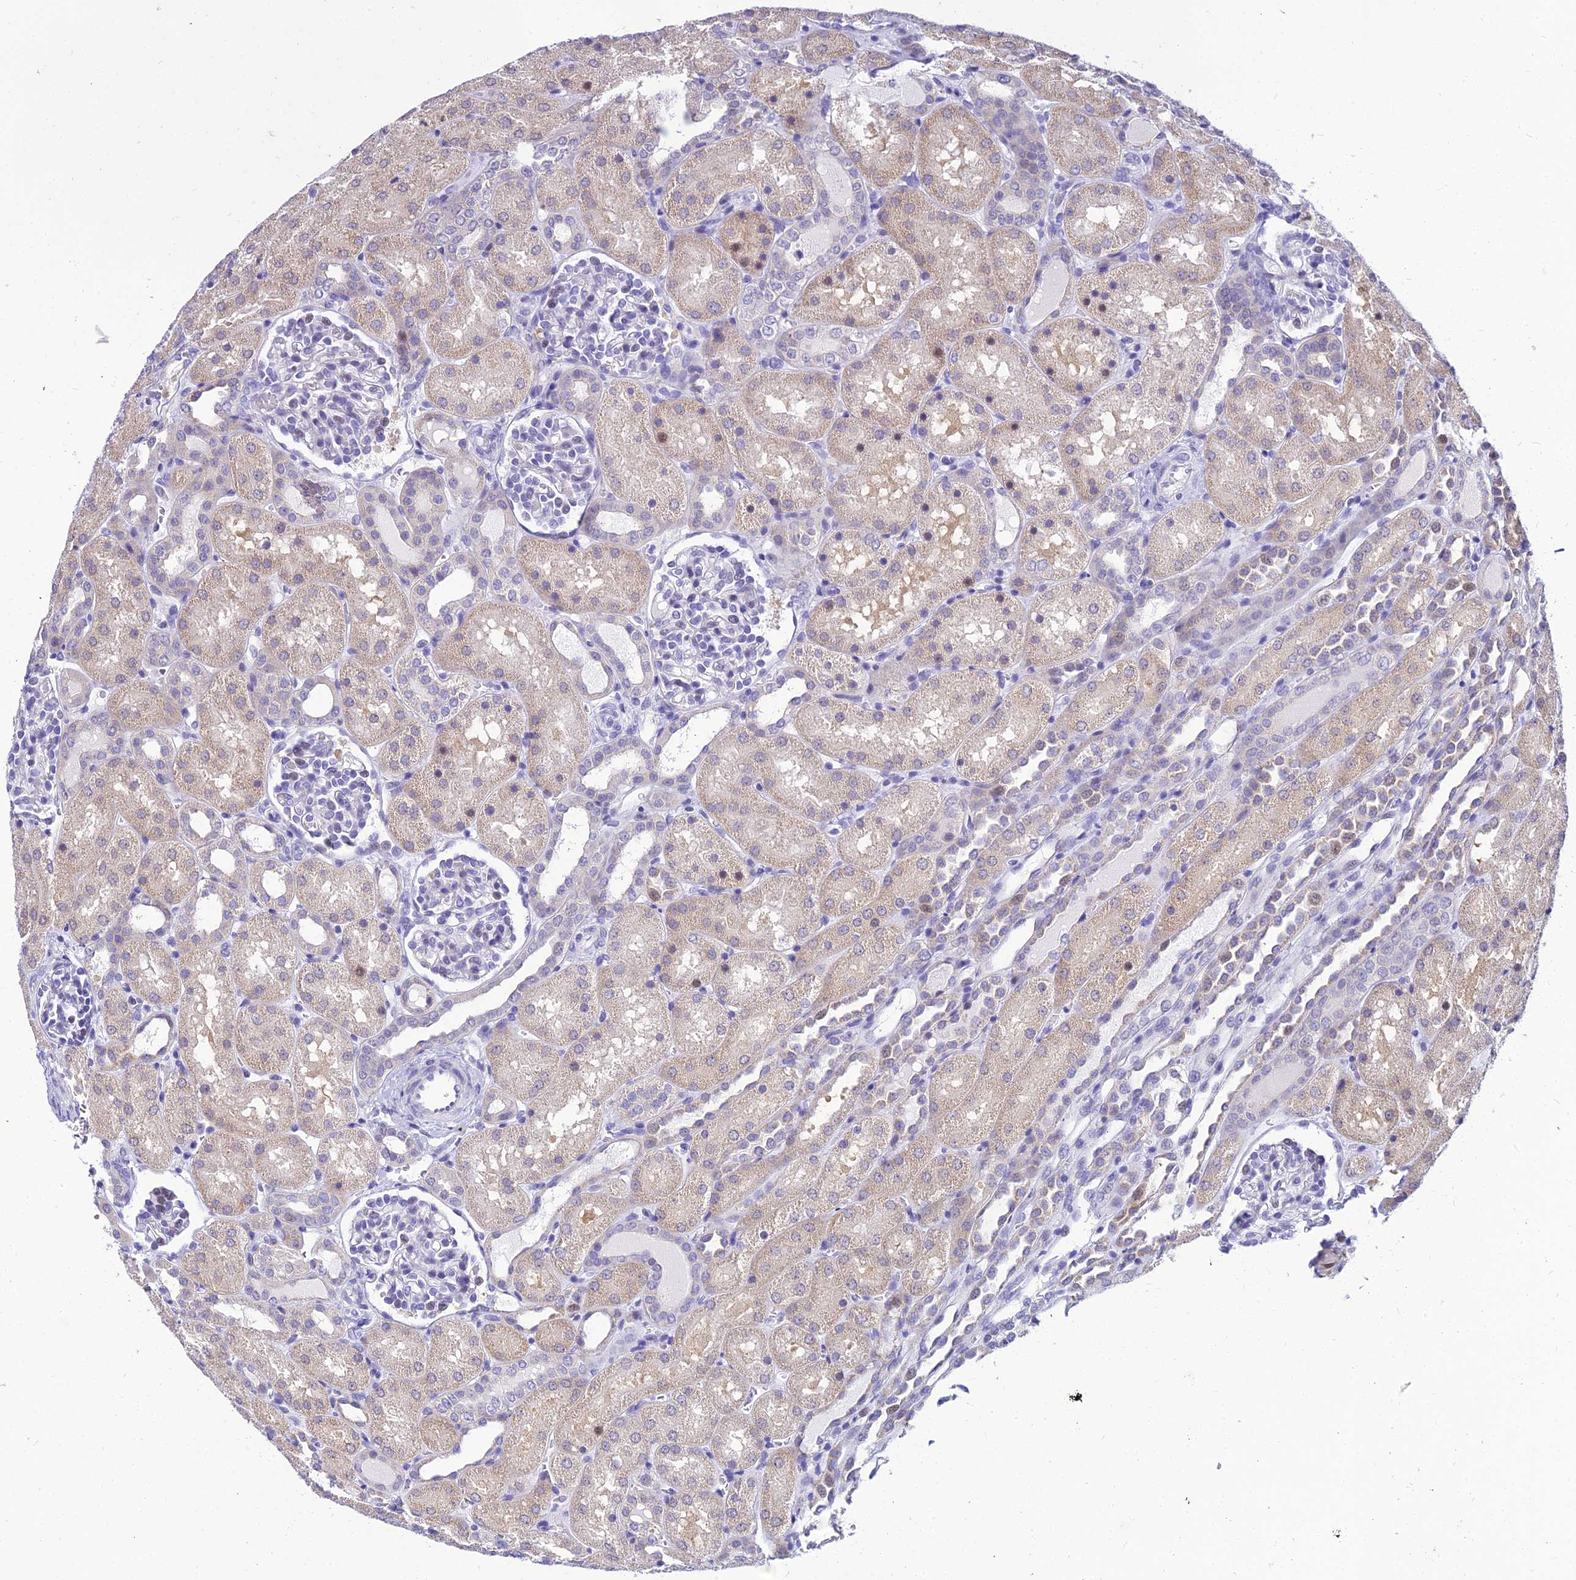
{"staining": {"intensity": "negative", "quantity": "none", "location": "none"}, "tissue": "kidney", "cell_type": "Cells in glomeruli", "image_type": "normal", "snomed": [{"axis": "morphology", "description": "Normal tissue, NOS"}, {"axis": "topography", "description": "Kidney"}], "caption": "This is an IHC histopathology image of normal kidney. There is no staining in cells in glomeruli.", "gene": "ZMIZ1", "patient": {"sex": "male", "age": 1}}